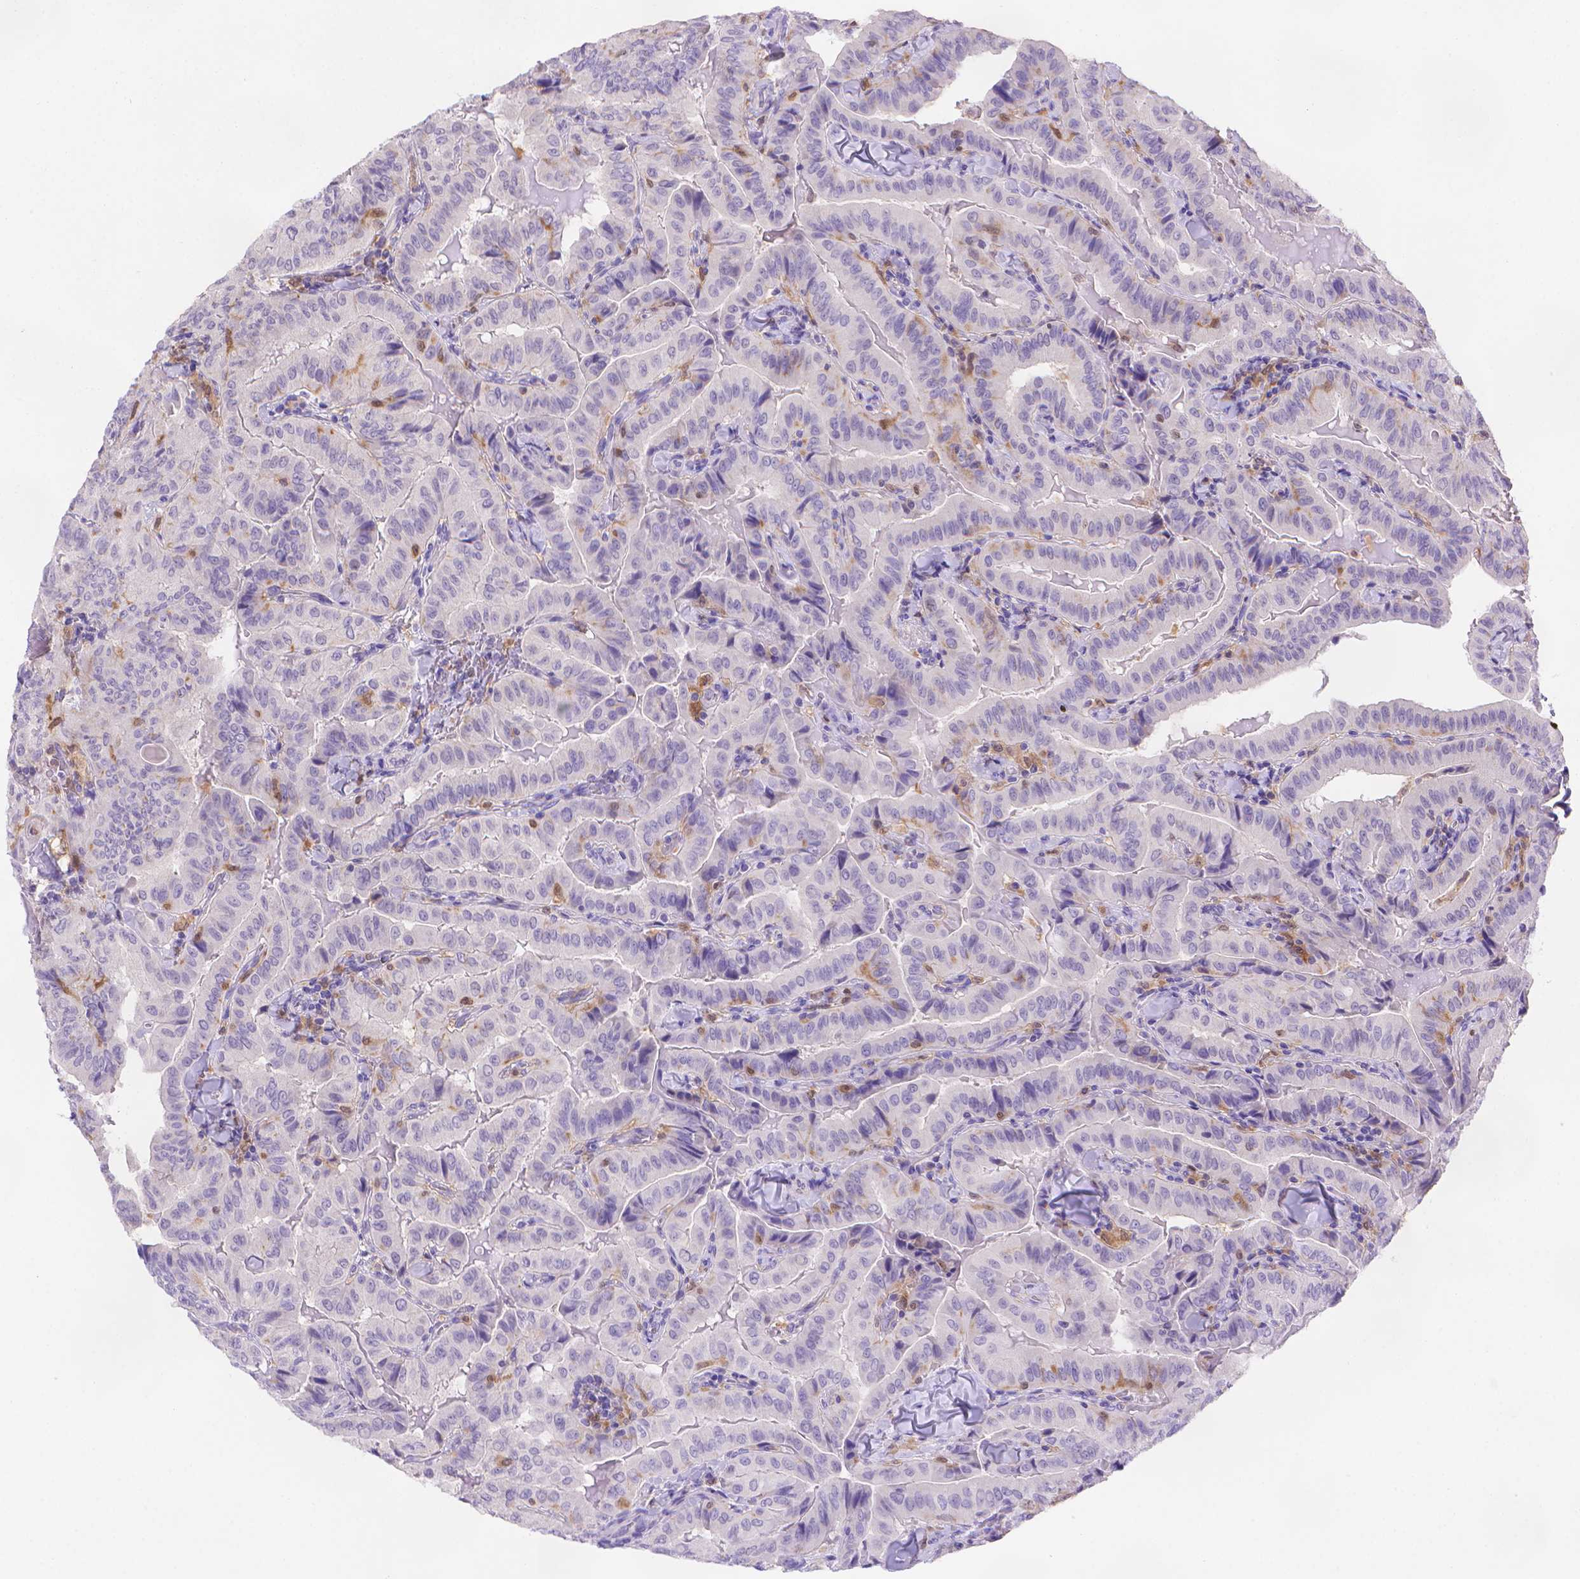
{"staining": {"intensity": "negative", "quantity": "none", "location": "none"}, "tissue": "thyroid cancer", "cell_type": "Tumor cells", "image_type": "cancer", "snomed": [{"axis": "morphology", "description": "Papillary adenocarcinoma, NOS"}, {"axis": "topography", "description": "Thyroid gland"}], "caption": "The IHC image has no significant positivity in tumor cells of papillary adenocarcinoma (thyroid) tissue.", "gene": "FGD2", "patient": {"sex": "female", "age": 68}}